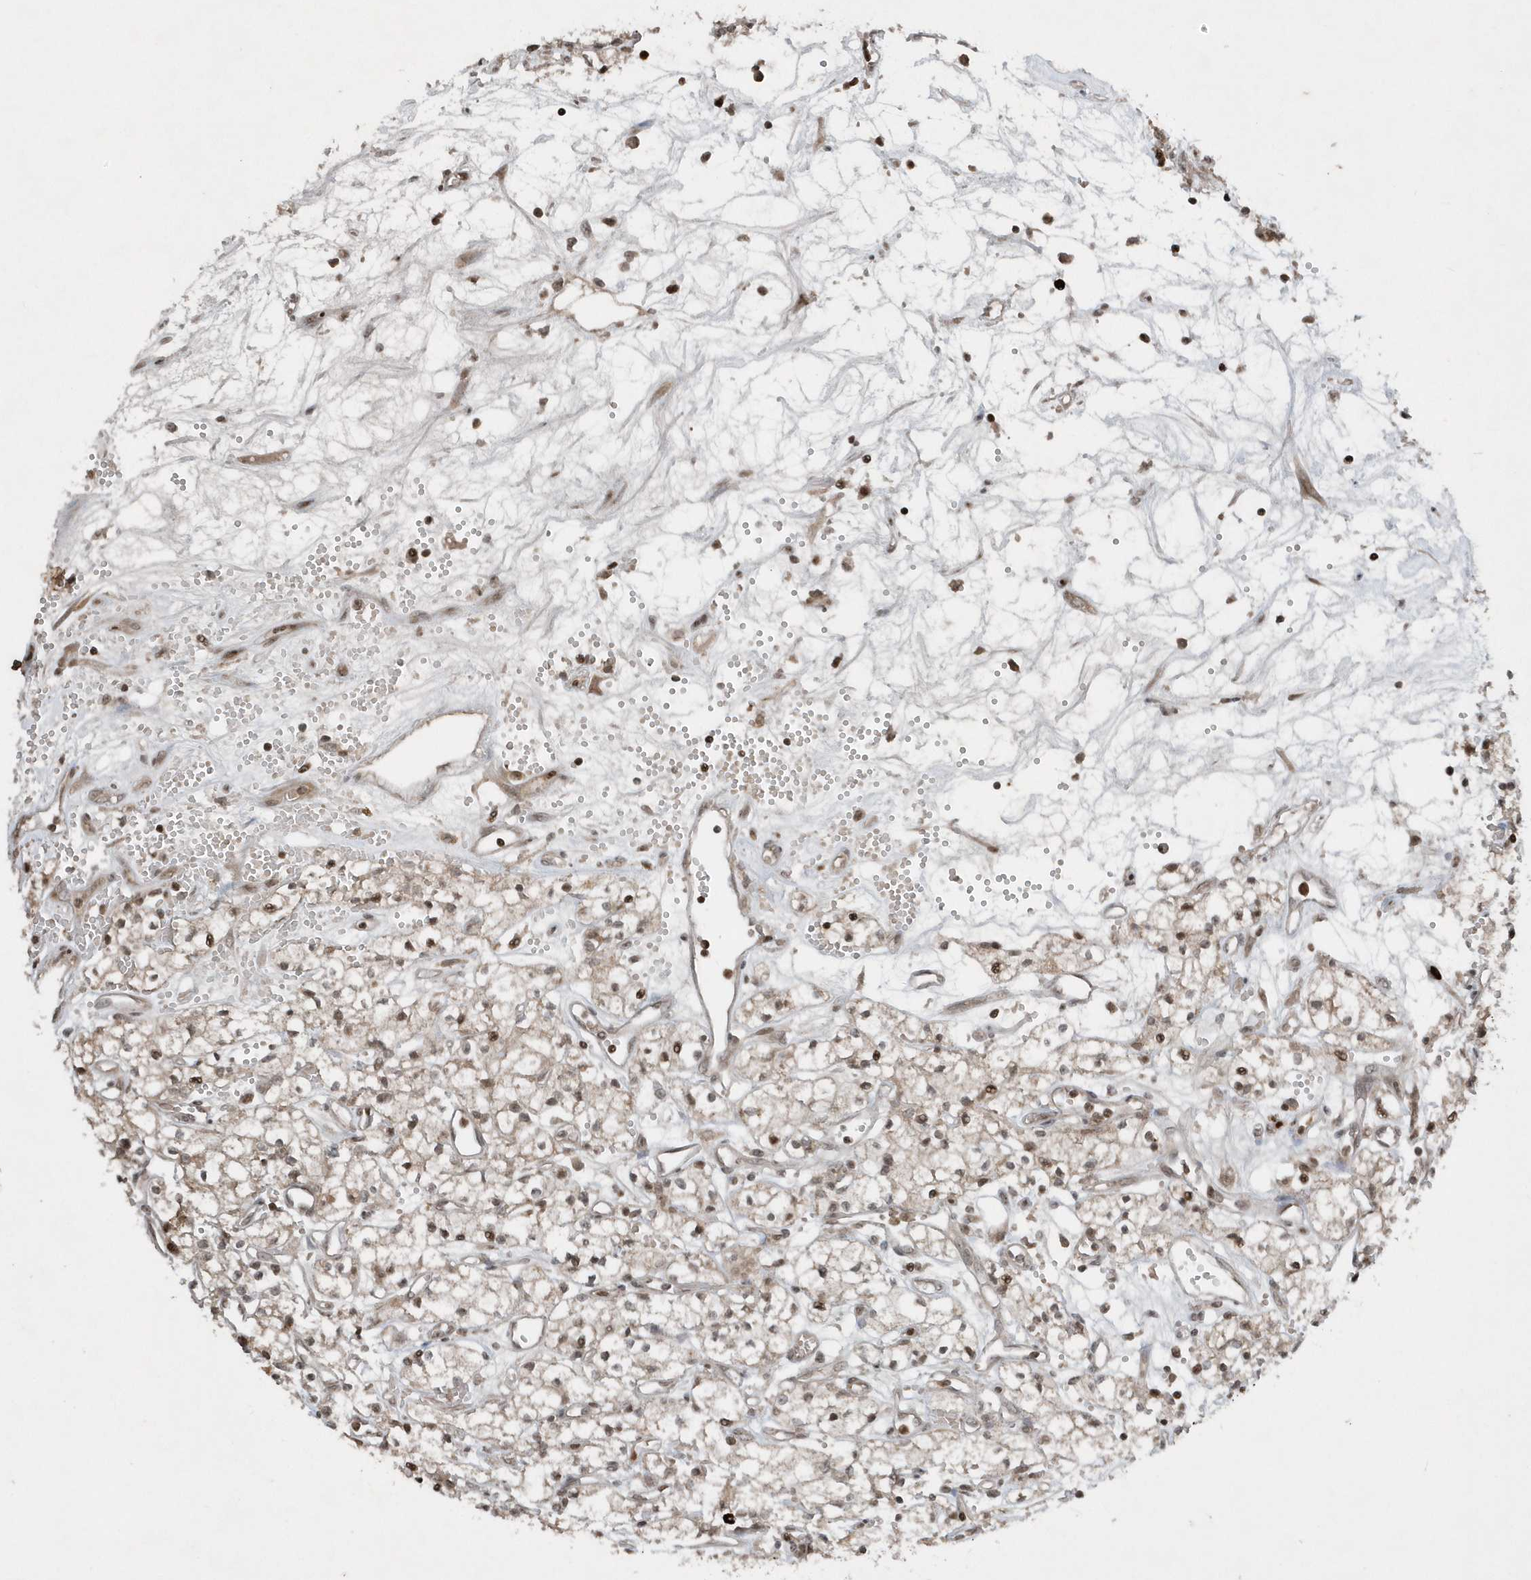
{"staining": {"intensity": "weak", "quantity": "25%-75%", "location": "cytoplasmic/membranous,nuclear"}, "tissue": "renal cancer", "cell_type": "Tumor cells", "image_type": "cancer", "snomed": [{"axis": "morphology", "description": "Adenocarcinoma, NOS"}, {"axis": "topography", "description": "Kidney"}], "caption": "This histopathology image displays IHC staining of human renal cancer (adenocarcinoma), with low weak cytoplasmic/membranous and nuclear positivity in approximately 25%-75% of tumor cells.", "gene": "EIF2B1", "patient": {"sex": "male", "age": 59}}